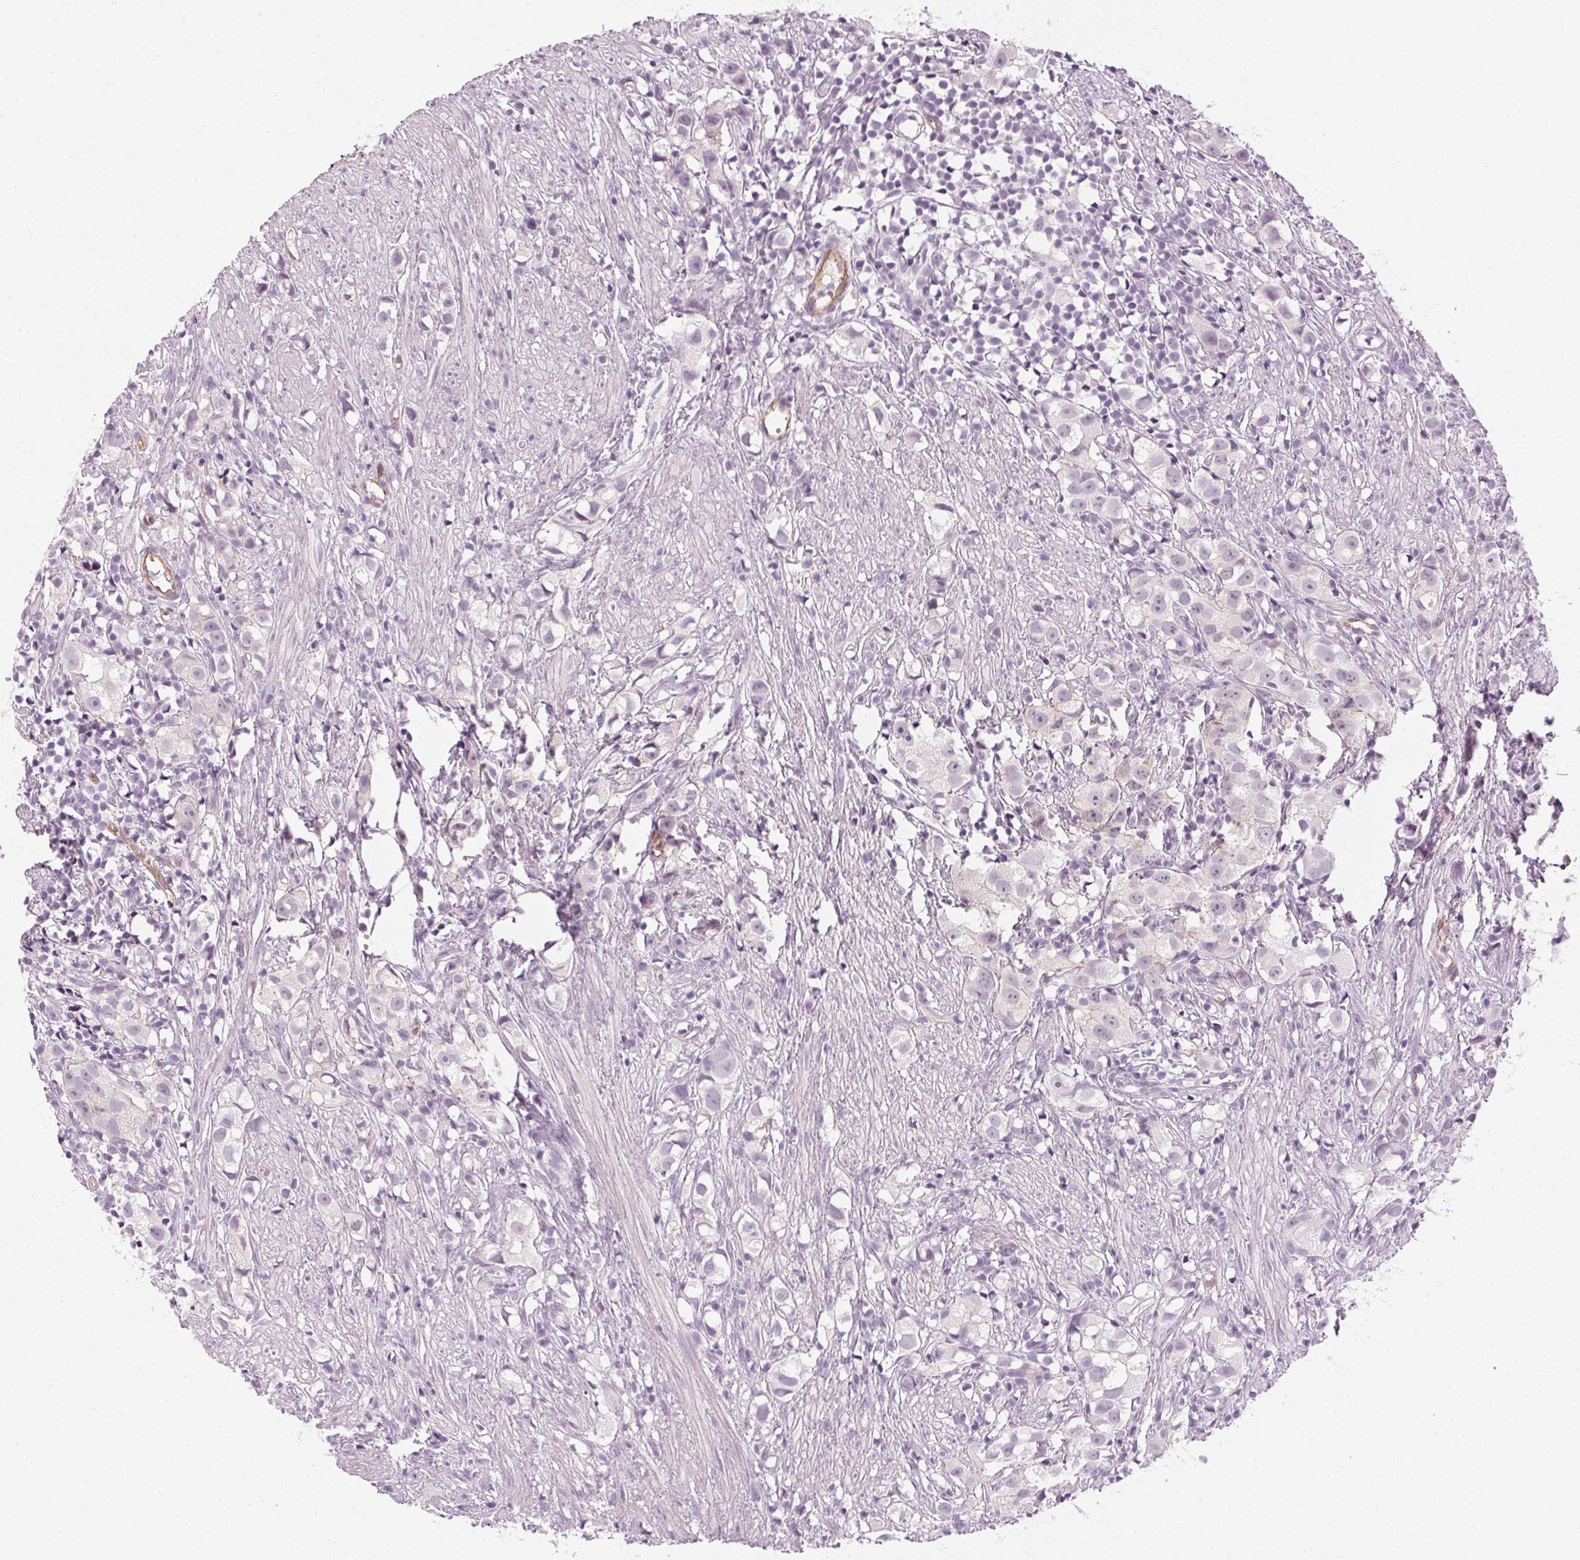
{"staining": {"intensity": "weak", "quantity": "<25%", "location": "cytoplasmic/membranous"}, "tissue": "prostate cancer", "cell_type": "Tumor cells", "image_type": "cancer", "snomed": [{"axis": "morphology", "description": "Adenocarcinoma, High grade"}, {"axis": "topography", "description": "Prostate"}], "caption": "Immunohistochemistry micrograph of neoplastic tissue: human prostate adenocarcinoma (high-grade) stained with DAB shows no significant protein expression in tumor cells.", "gene": "AIF1L", "patient": {"sex": "male", "age": 68}}